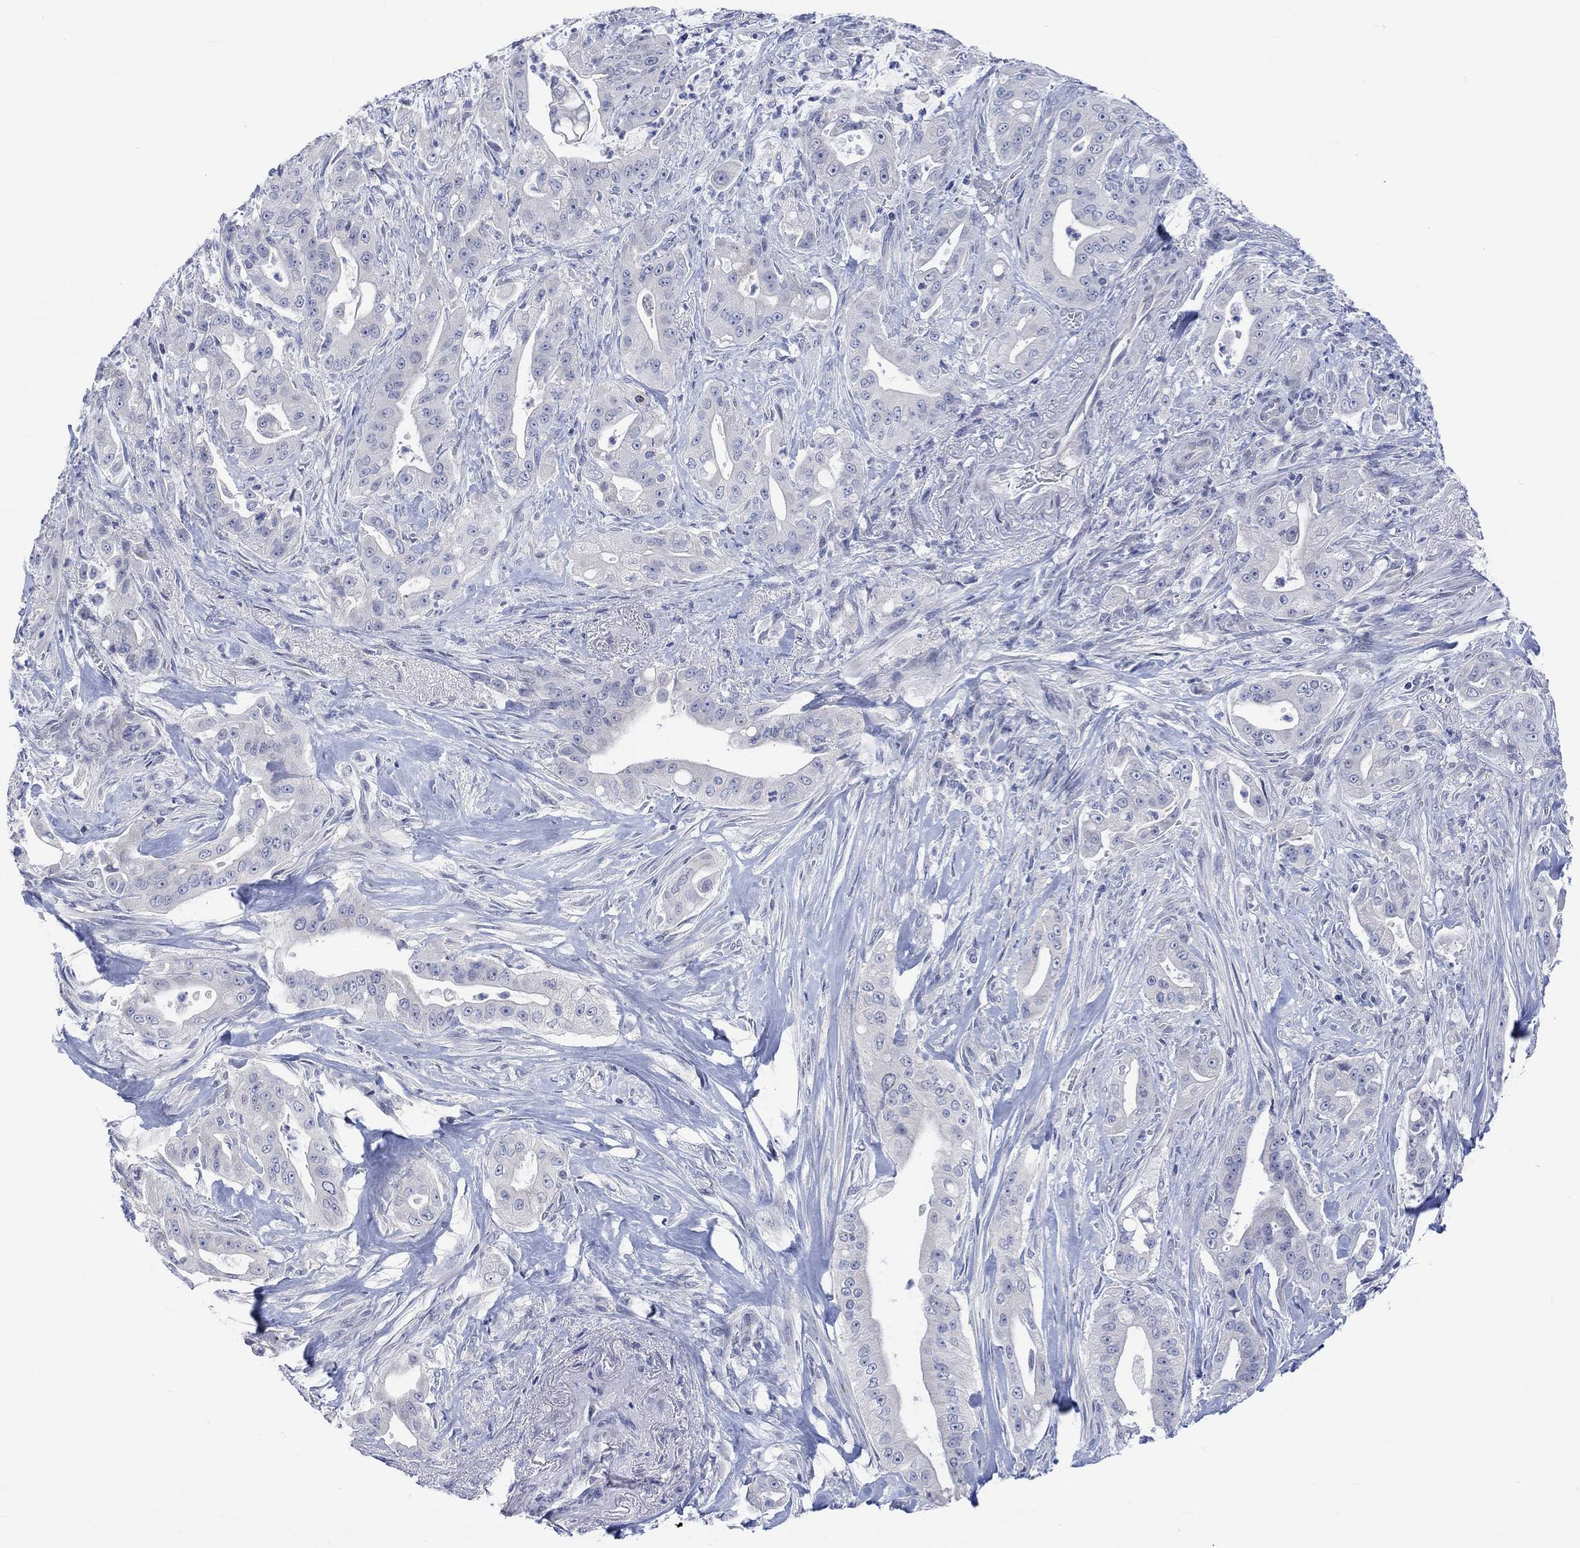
{"staining": {"intensity": "negative", "quantity": "none", "location": "none"}, "tissue": "pancreatic cancer", "cell_type": "Tumor cells", "image_type": "cancer", "snomed": [{"axis": "morphology", "description": "Normal tissue, NOS"}, {"axis": "morphology", "description": "Inflammation, NOS"}, {"axis": "morphology", "description": "Adenocarcinoma, NOS"}, {"axis": "topography", "description": "Pancreas"}], "caption": "The immunohistochemistry (IHC) photomicrograph has no significant positivity in tumor cells of pancreatic cancer tissue.", "gene": "DCX", "patient": {"sex": "male", "age": 57}}